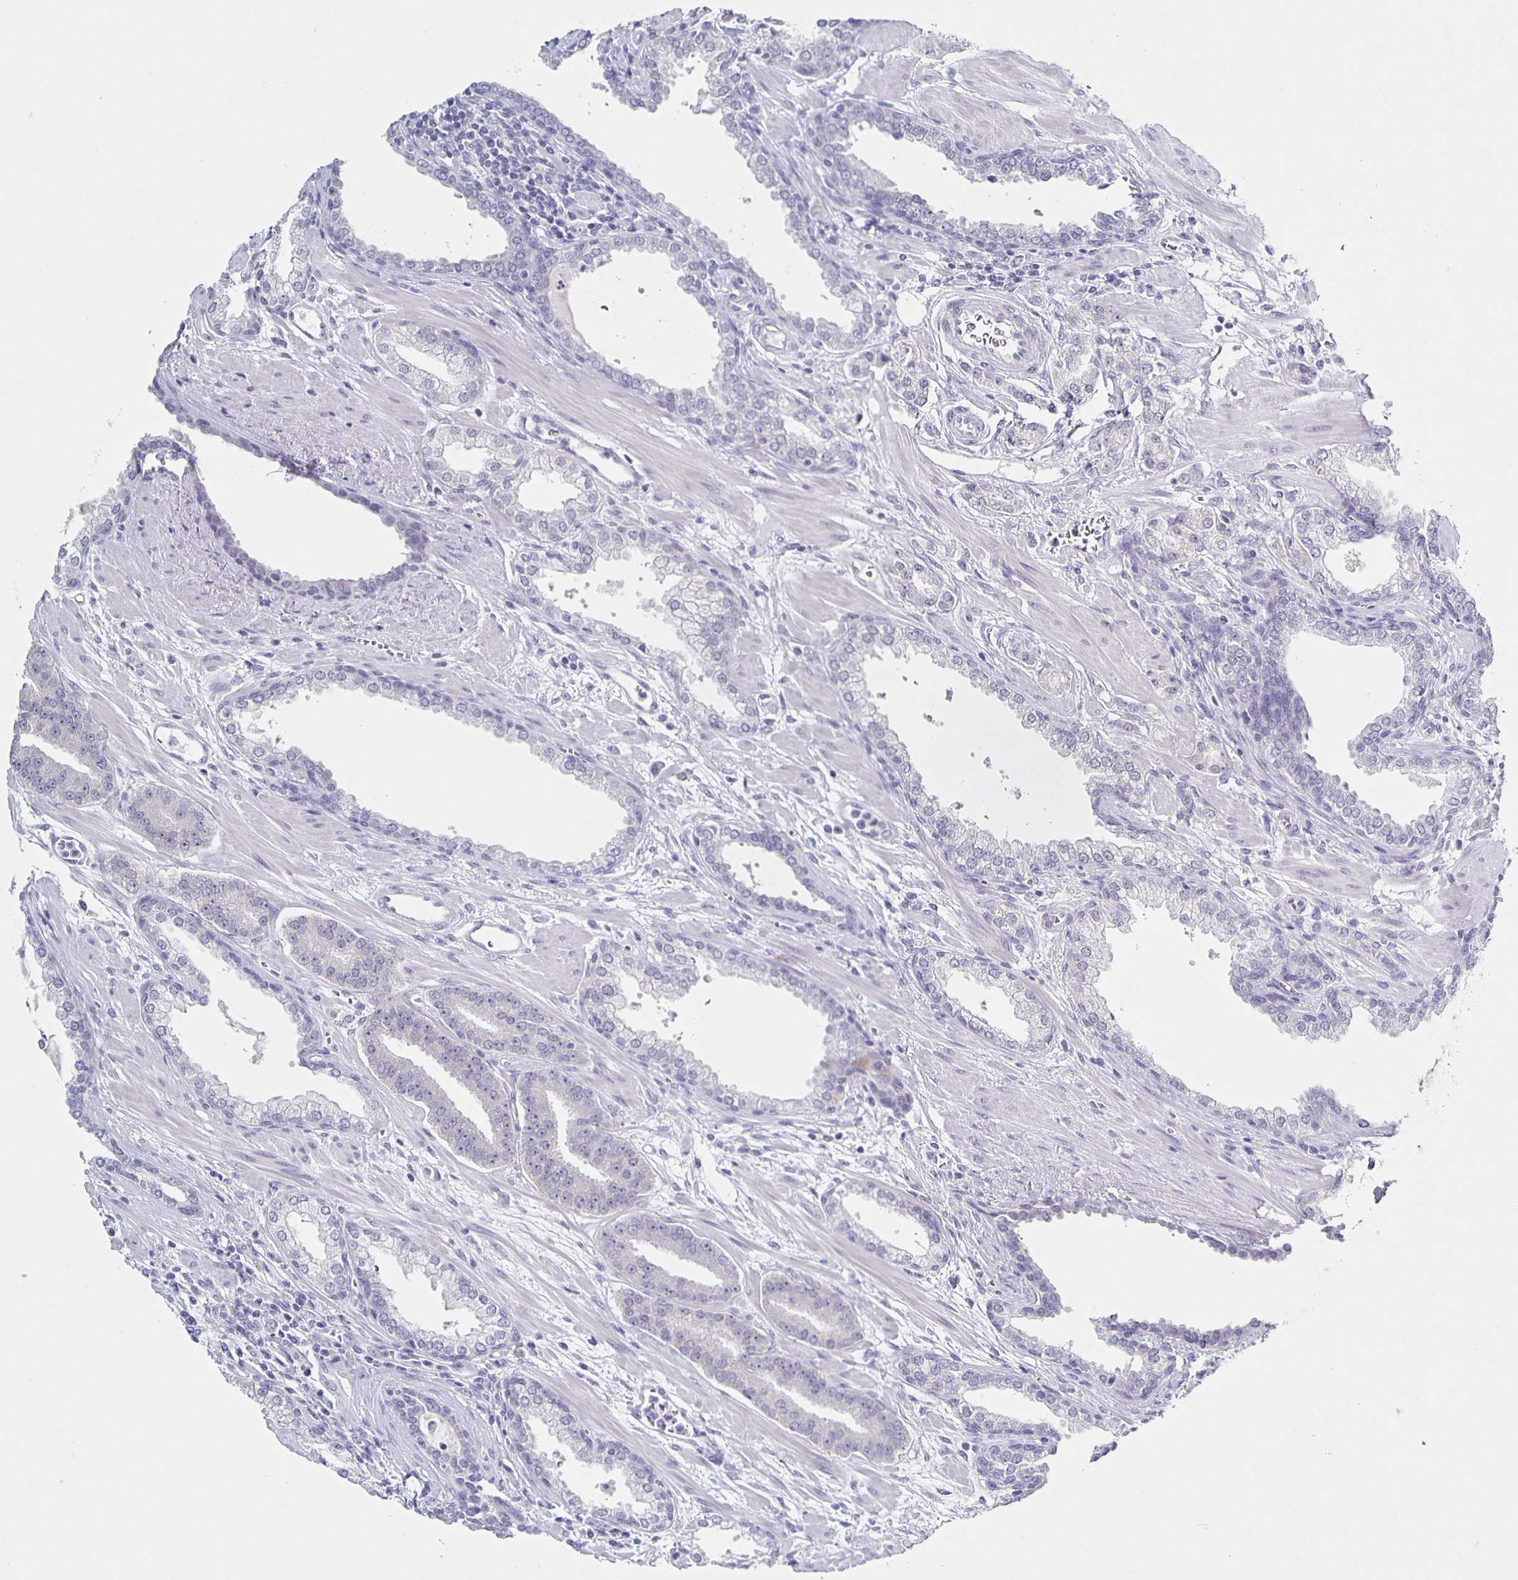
{"staining": {"intensity": "negative", "quantity": "none", "location": "none"}, "tissue": "prostate cancer", "cell_type": "Tumor cells", "image_type": "cancer", "snomed": [{"axis": "morphology", "description": "Adenocarcinoma, High grade"}, {"axis": "topography", "description": "Prostate"}], "caption": "Immunohistochemistry histopathology image of neoplastic tissue: adenocarcinoma (high-grade) (prostate) stained with DAB reveals no significant protein expression in tumor cells. (Stains: DAB (3,3'-diaminobenzidine) IHC with hematoxylin counter stain, Microscopy: brightfield microscopy at high magnification).", "gene": "CARNS1", "patient": {"sex": "male", "age": 60}}